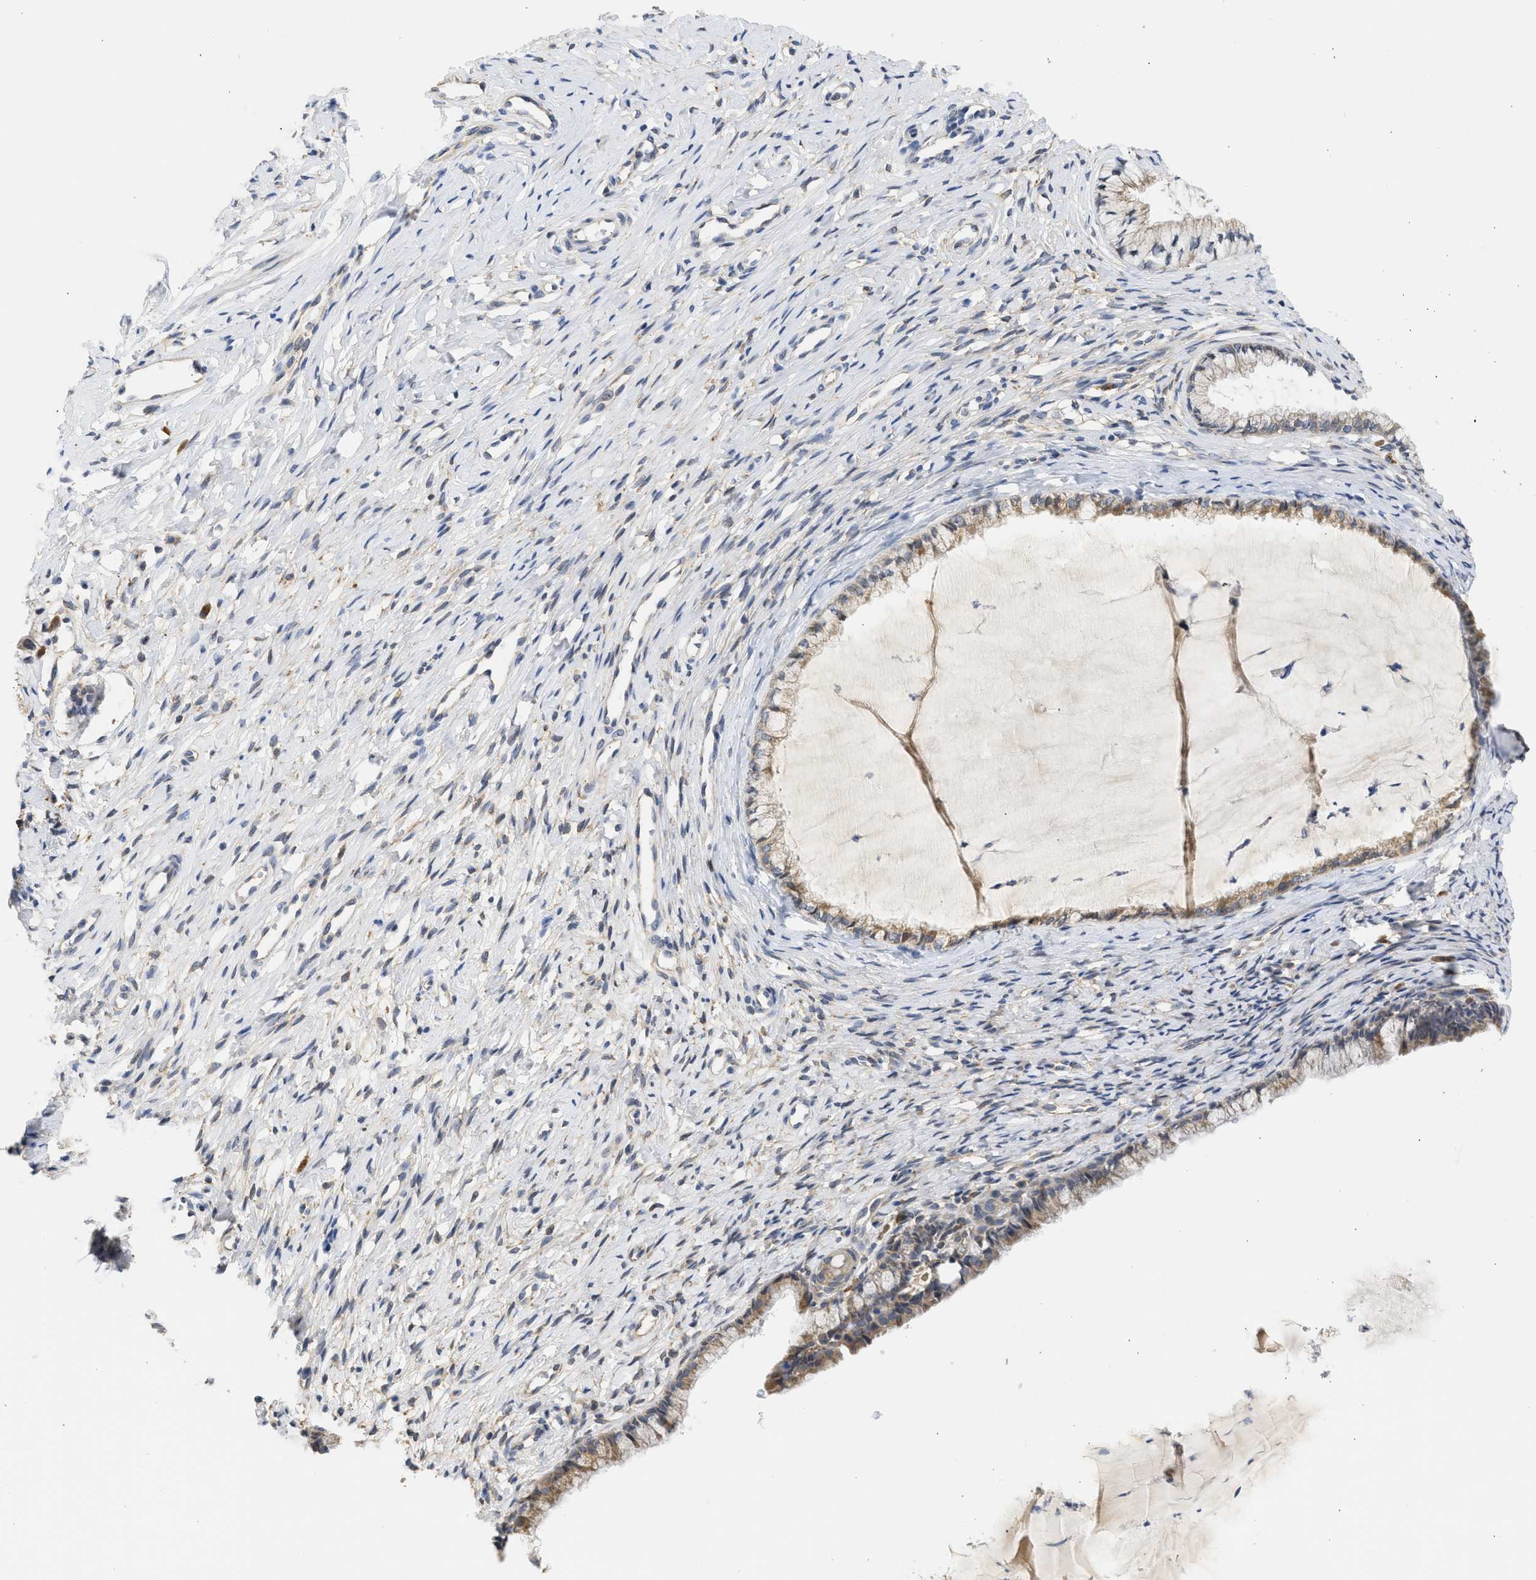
{"staining": {"intensity": "weak", "quantity": ">75%", "location": "cytoplasmic/membranous"}, "tissue": "cervix", "cell_type": "Glandular cells", "image_type": "normal", "snomed": [{"axis": "morphology", "description": "Normal tissue, NOS"}, {"axis": "topography", "description": "Cervix"}], "caption": "The immunohistochemical stain labels weak cytoplasmic/membranous expression in glandular cells of unremarkable cervix. The protein of interest is stained brown, and the nuclei are stained in blue (DAB (3,3'-diaminobenzidine) IHC with brightfield microscopy, high magnification).", "gene": "TMED1", "patient": {"sex": "female", "age": 77}}